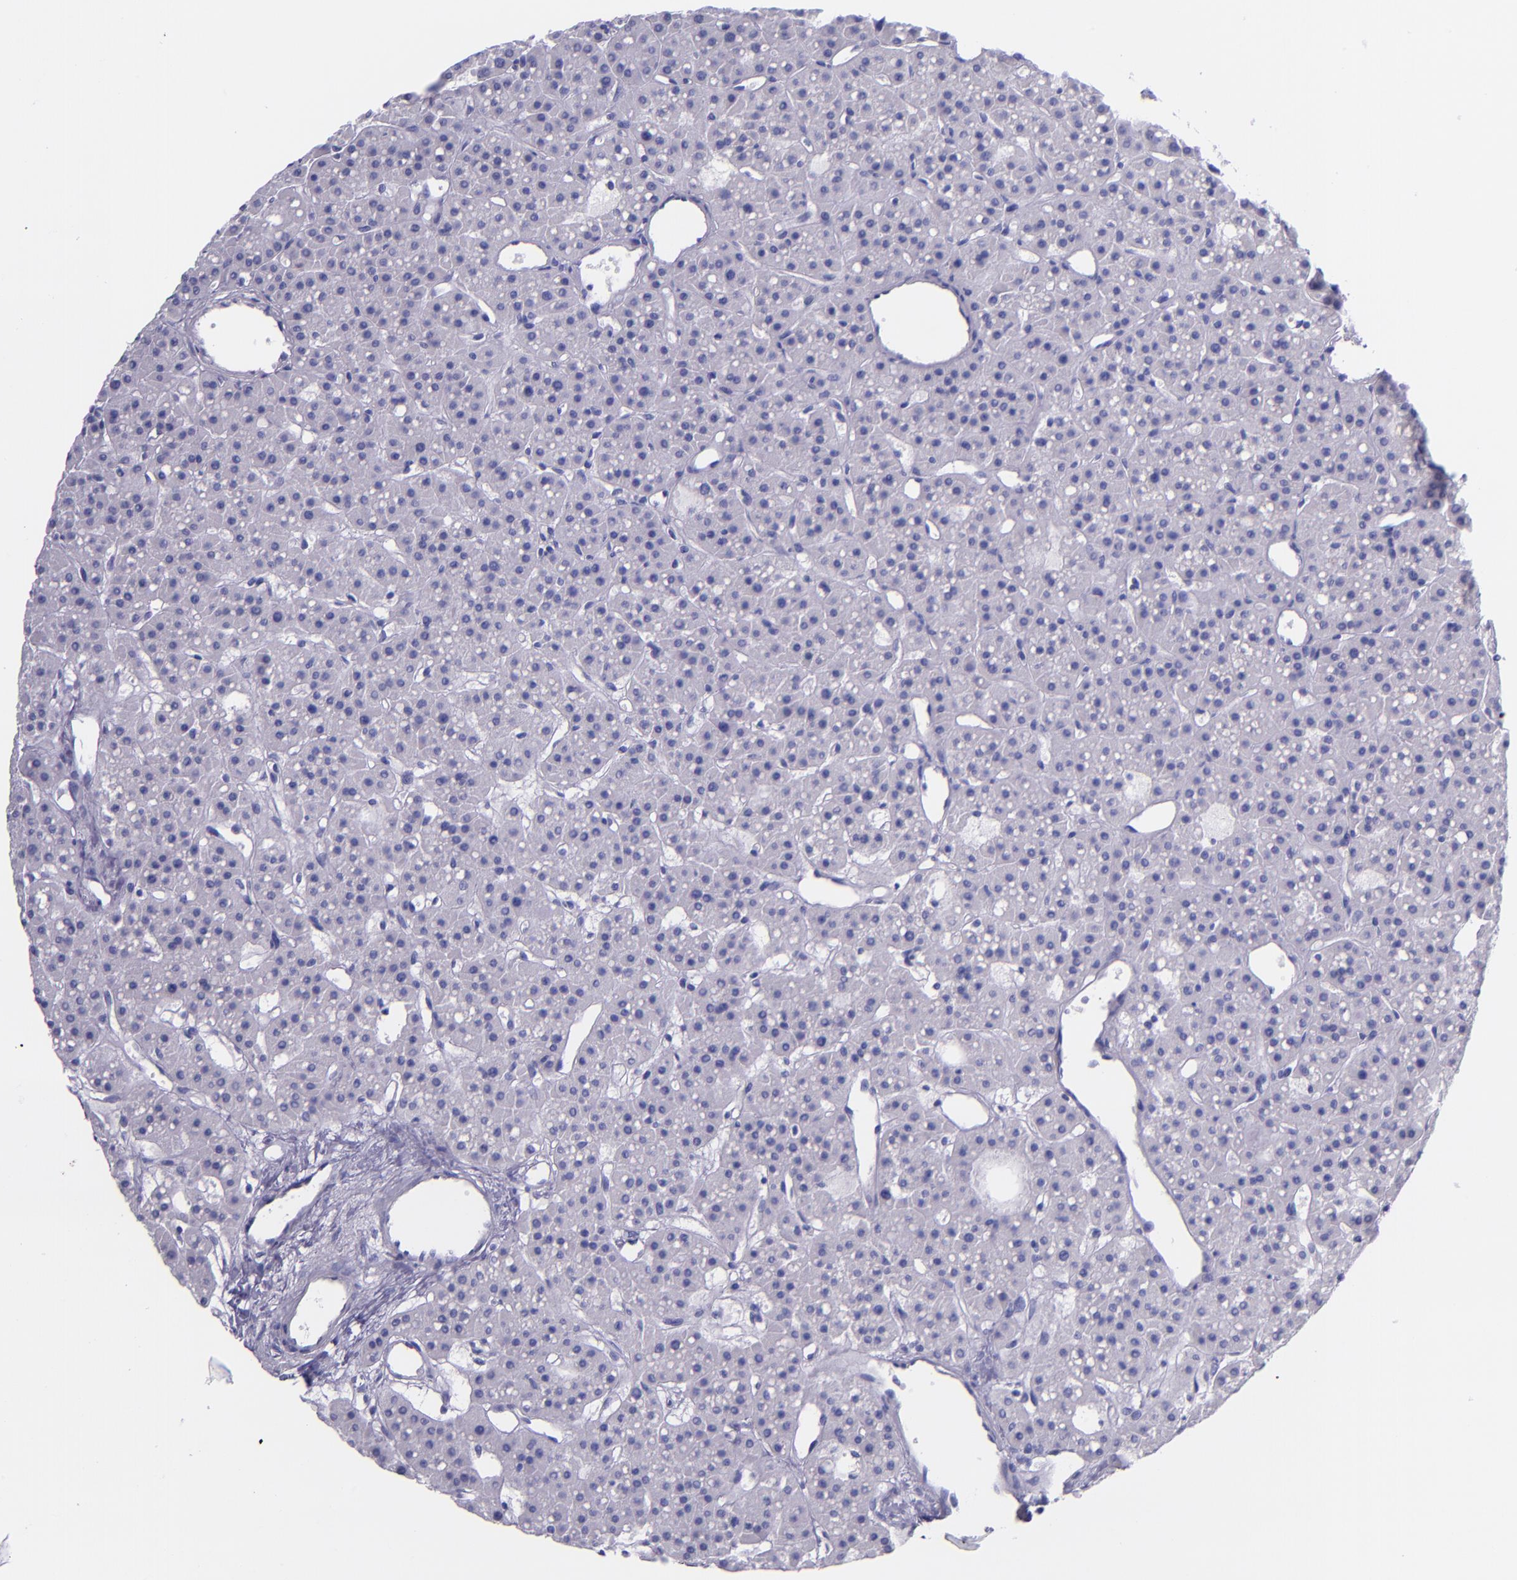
{"staining": {"intensity": "negative", "quantity": "none", "location": "none"}, "tissue": "parathyroid gland", "cell_type": "Glandular cells", "image_type": "normal", "snomed": [{"axis": "morphology", "description": "Normal tissue, NOS"}, {"axis": "topography", "description": "Parathyroid gland"}], "caption": "This is an immunohistochemistry (IHC) micrograph of normal human parathyroid gland. There is no positivity in glandular cells.", "gene": "MBP", "patient": {"sex": "female", "age": 76}}